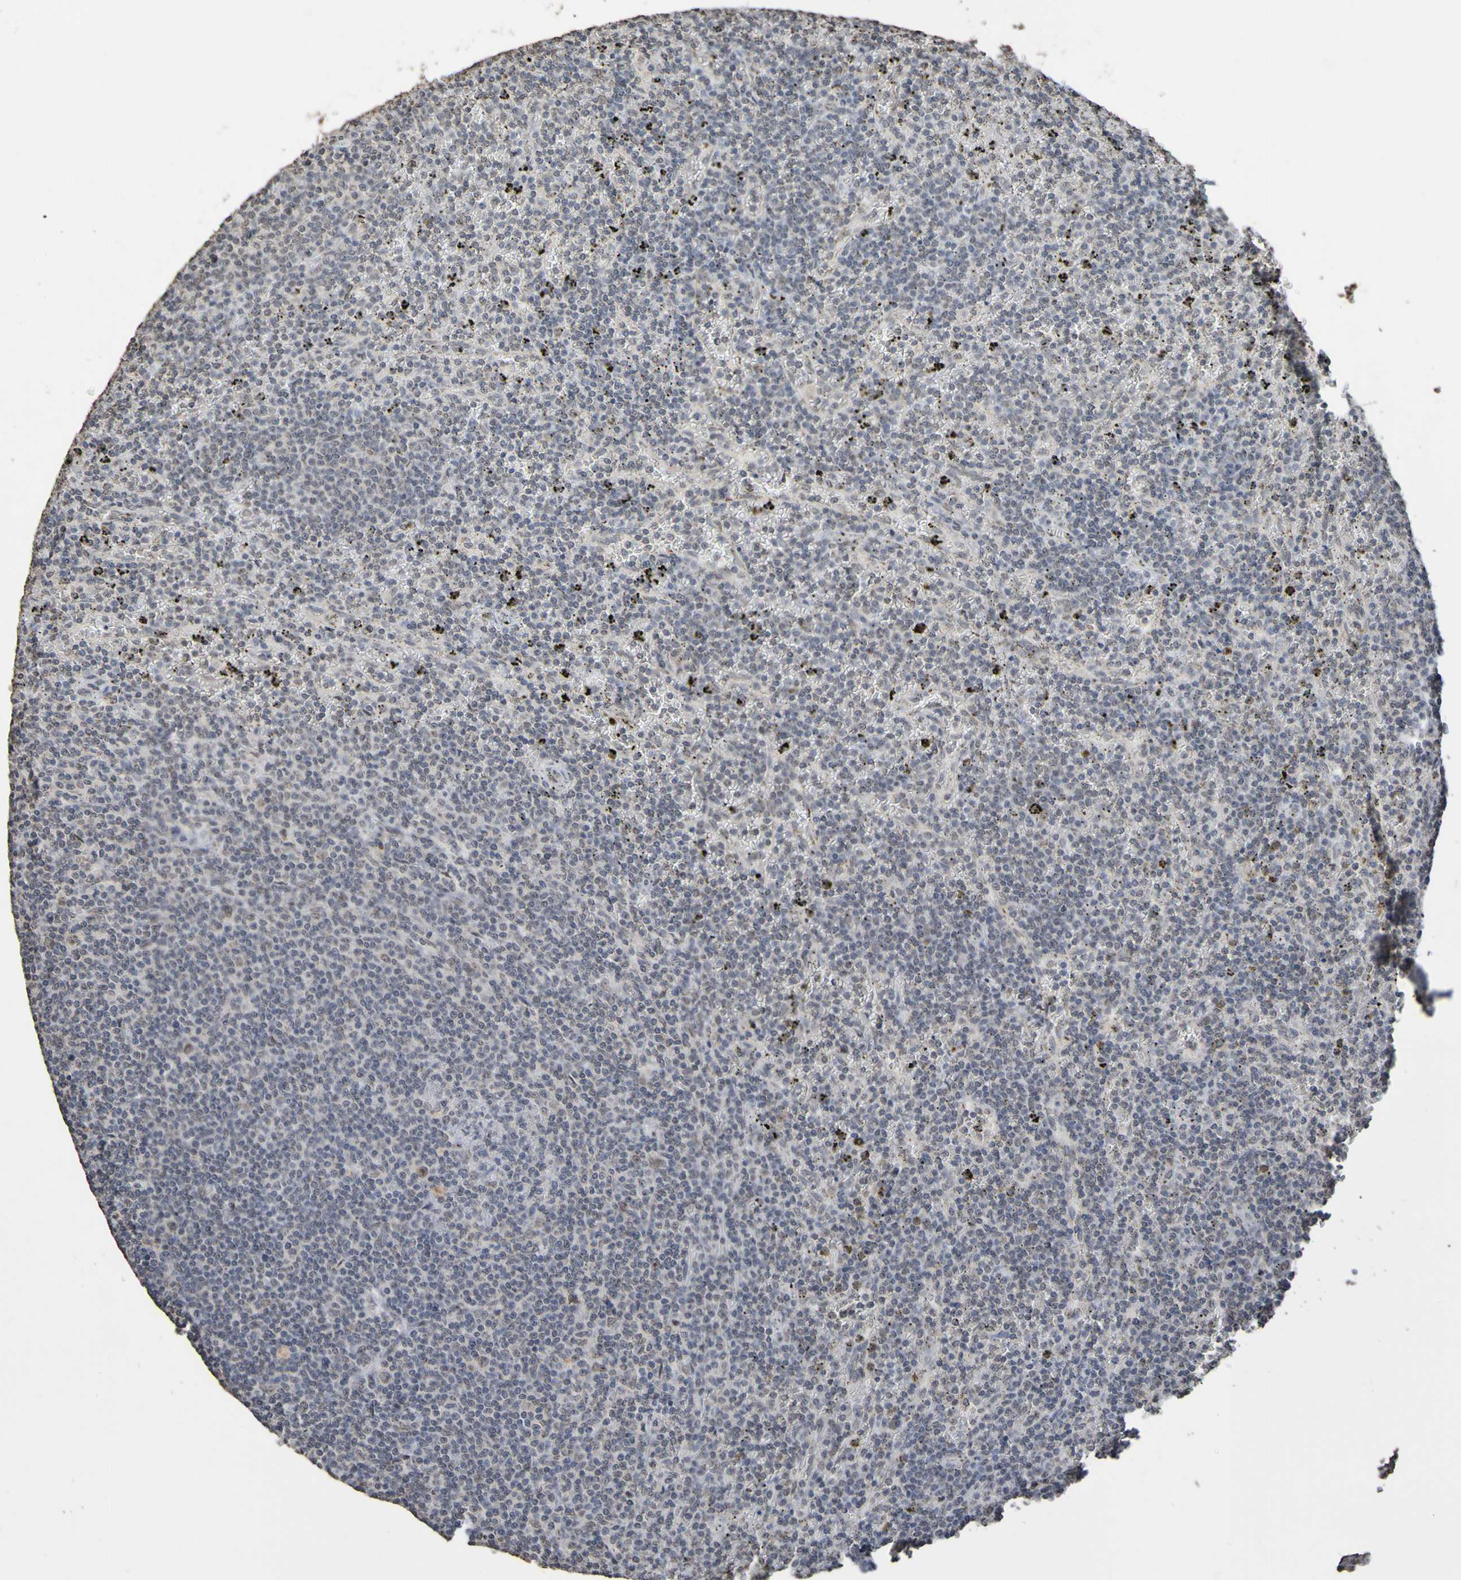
{"staining": {"intensity": "negative", "quantity": "none", "location": "none"}, "tissue": "lymphoma", "cell_type": "Tumor cells", "image_type": "cancer", "snomed": [{"axis": "morphology", "description": "Malignant lymphoma, non-Hodgkin's type, Low grade"}, {"axis": "topography", "description": "Spleen"}], "caption": "Tumor cells are negative for protein expression in human malignant lymphoma, non-Hodgkin's type (low-grade).", "gene": "ALKBH2", "patient": {"sex": "female", "age": 50}}